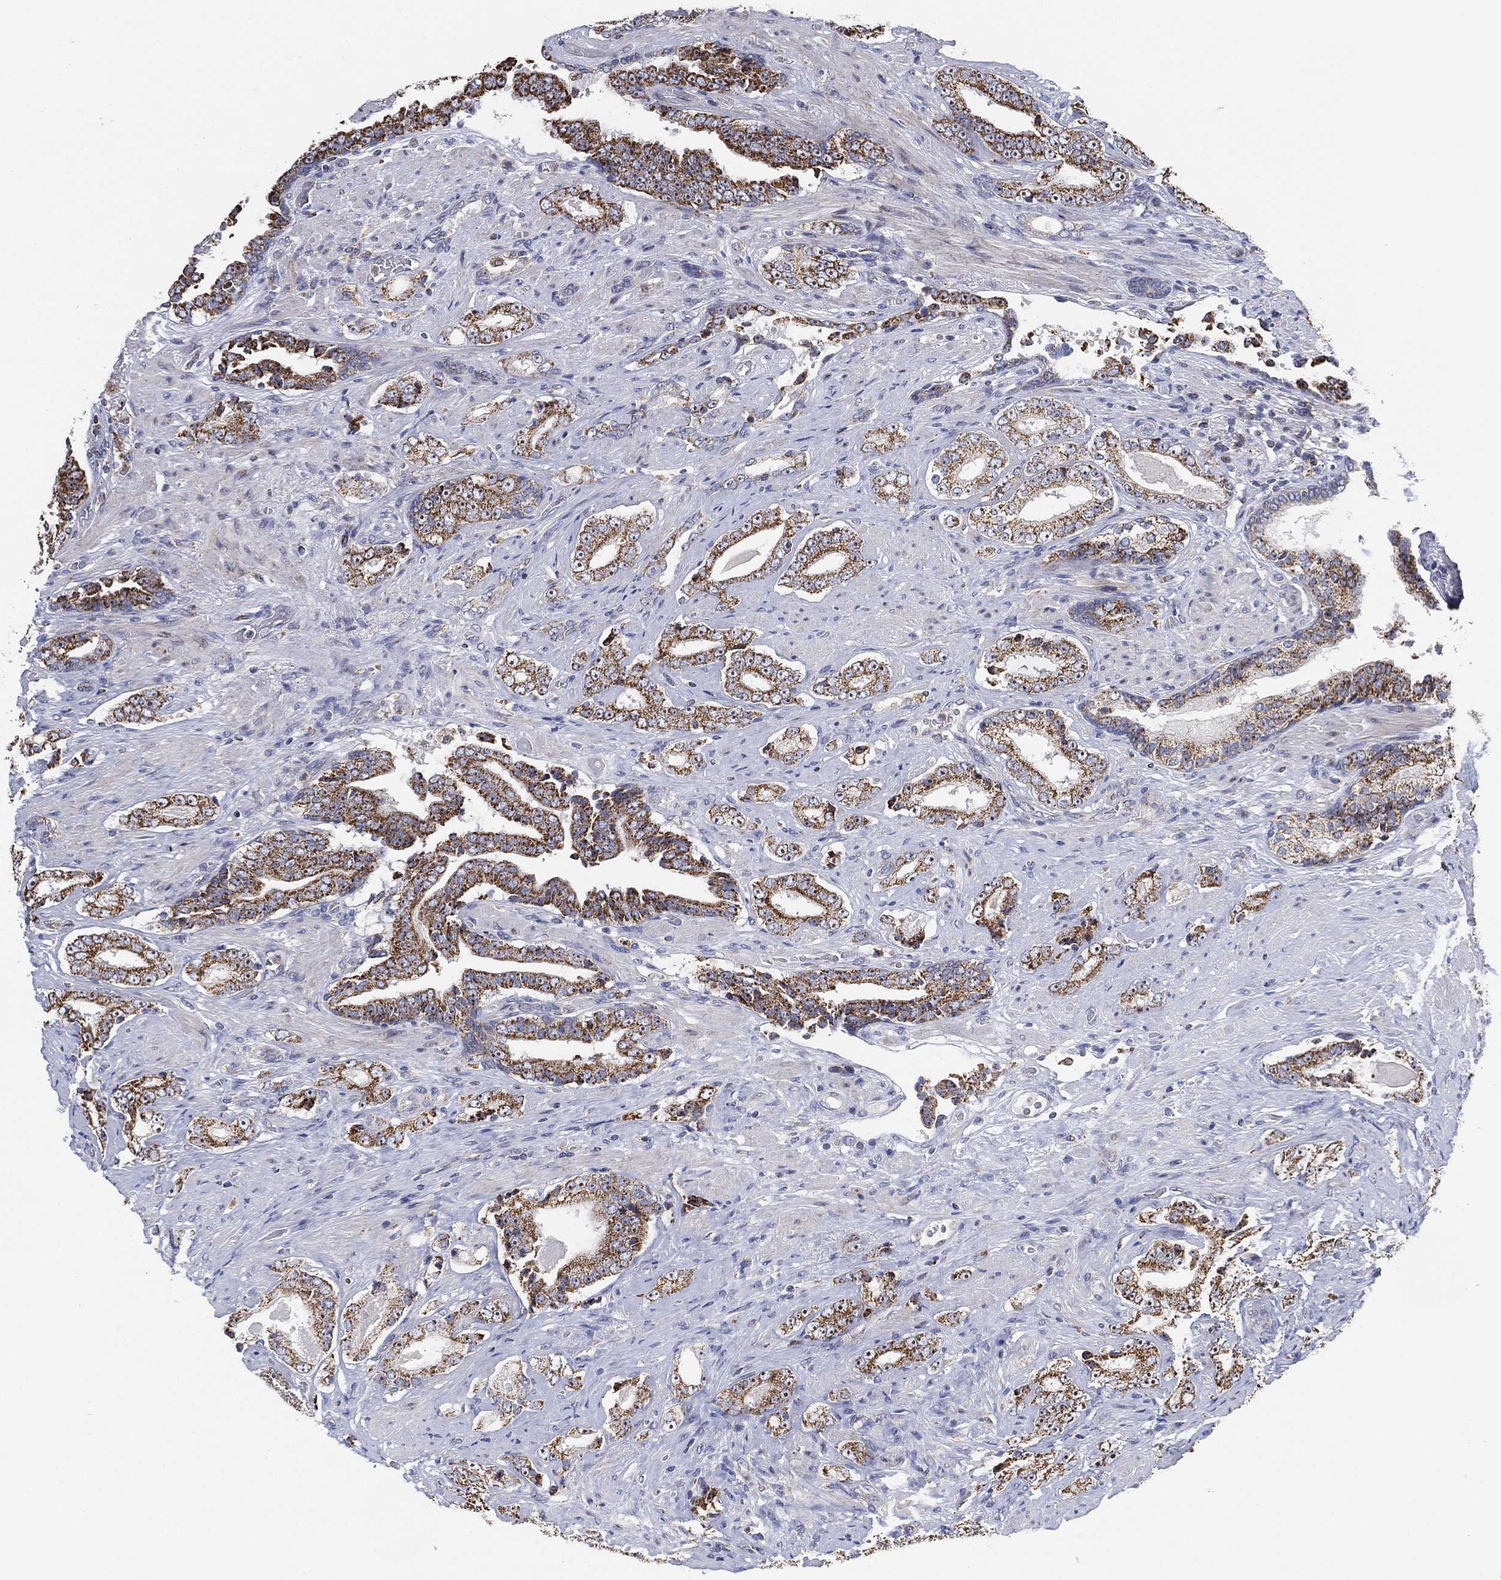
{"staining": {"intensity": "strong", "quantity": "25%-75%", "location": "cytoplasmic/membranous"}, "tissue": "prostate cancer", "cell_type": "Tumor cells", "image_type": "cancer", "snomed": [{"axis": "morphology", "description": "Adenocarcinoma, Low grade"}, {"axis": "topography", "description": "Prostate and seminal vesicle, NOS"}], "caption": "Immunohistochemical staining of prostate adenocarcinoma (low-grade) reveals strong cytoplasmic/membranous protein staining in about 25%-75% of tumor cells.", "gene": "GCAT", "patient": {"sex": "male", "age": 61}}